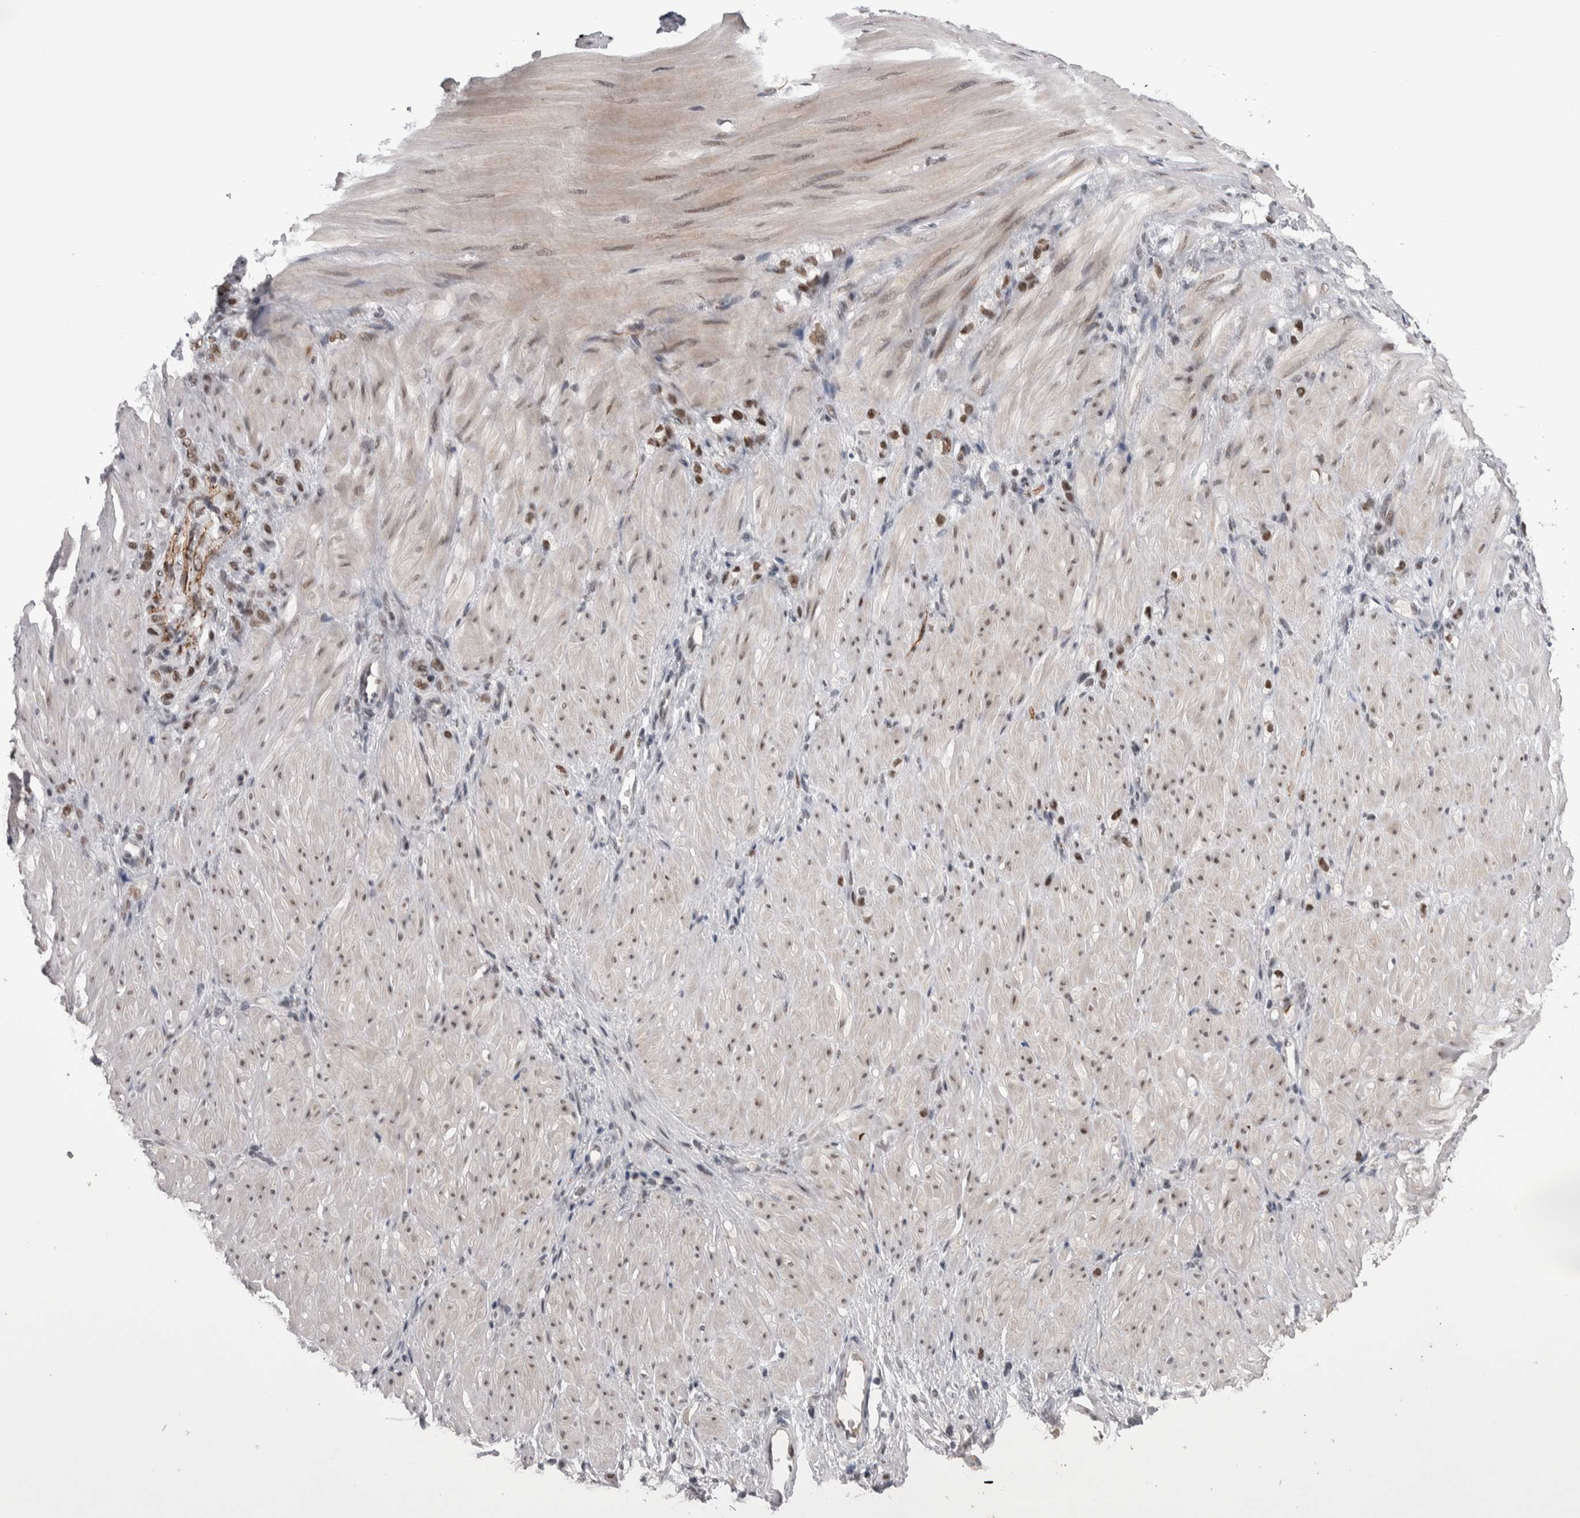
{"staining": {"intensity": "moderate", "quantity": ">75%", "location": "nuclear"}, "tissue": "stomach cancer", "cell_type": "Tumor cells", "image_type": "cancer", "snomed": [{"axis": "morphology", "description": "Normal tissue, NOS"}, {"axis": "morphology", "description": "Adenocarcinoma, NOS"}, {"axis": "topography", "description": "Stomach"}], "caption": "This is an image of immunohistochemistry (IHC) staining of stomach cancer (adenocarcinoma), which shows moderate expression in the nuclear of tumor cells.", "gene": "DMTF1", "patient": {"sex": "male", "age": 82}}